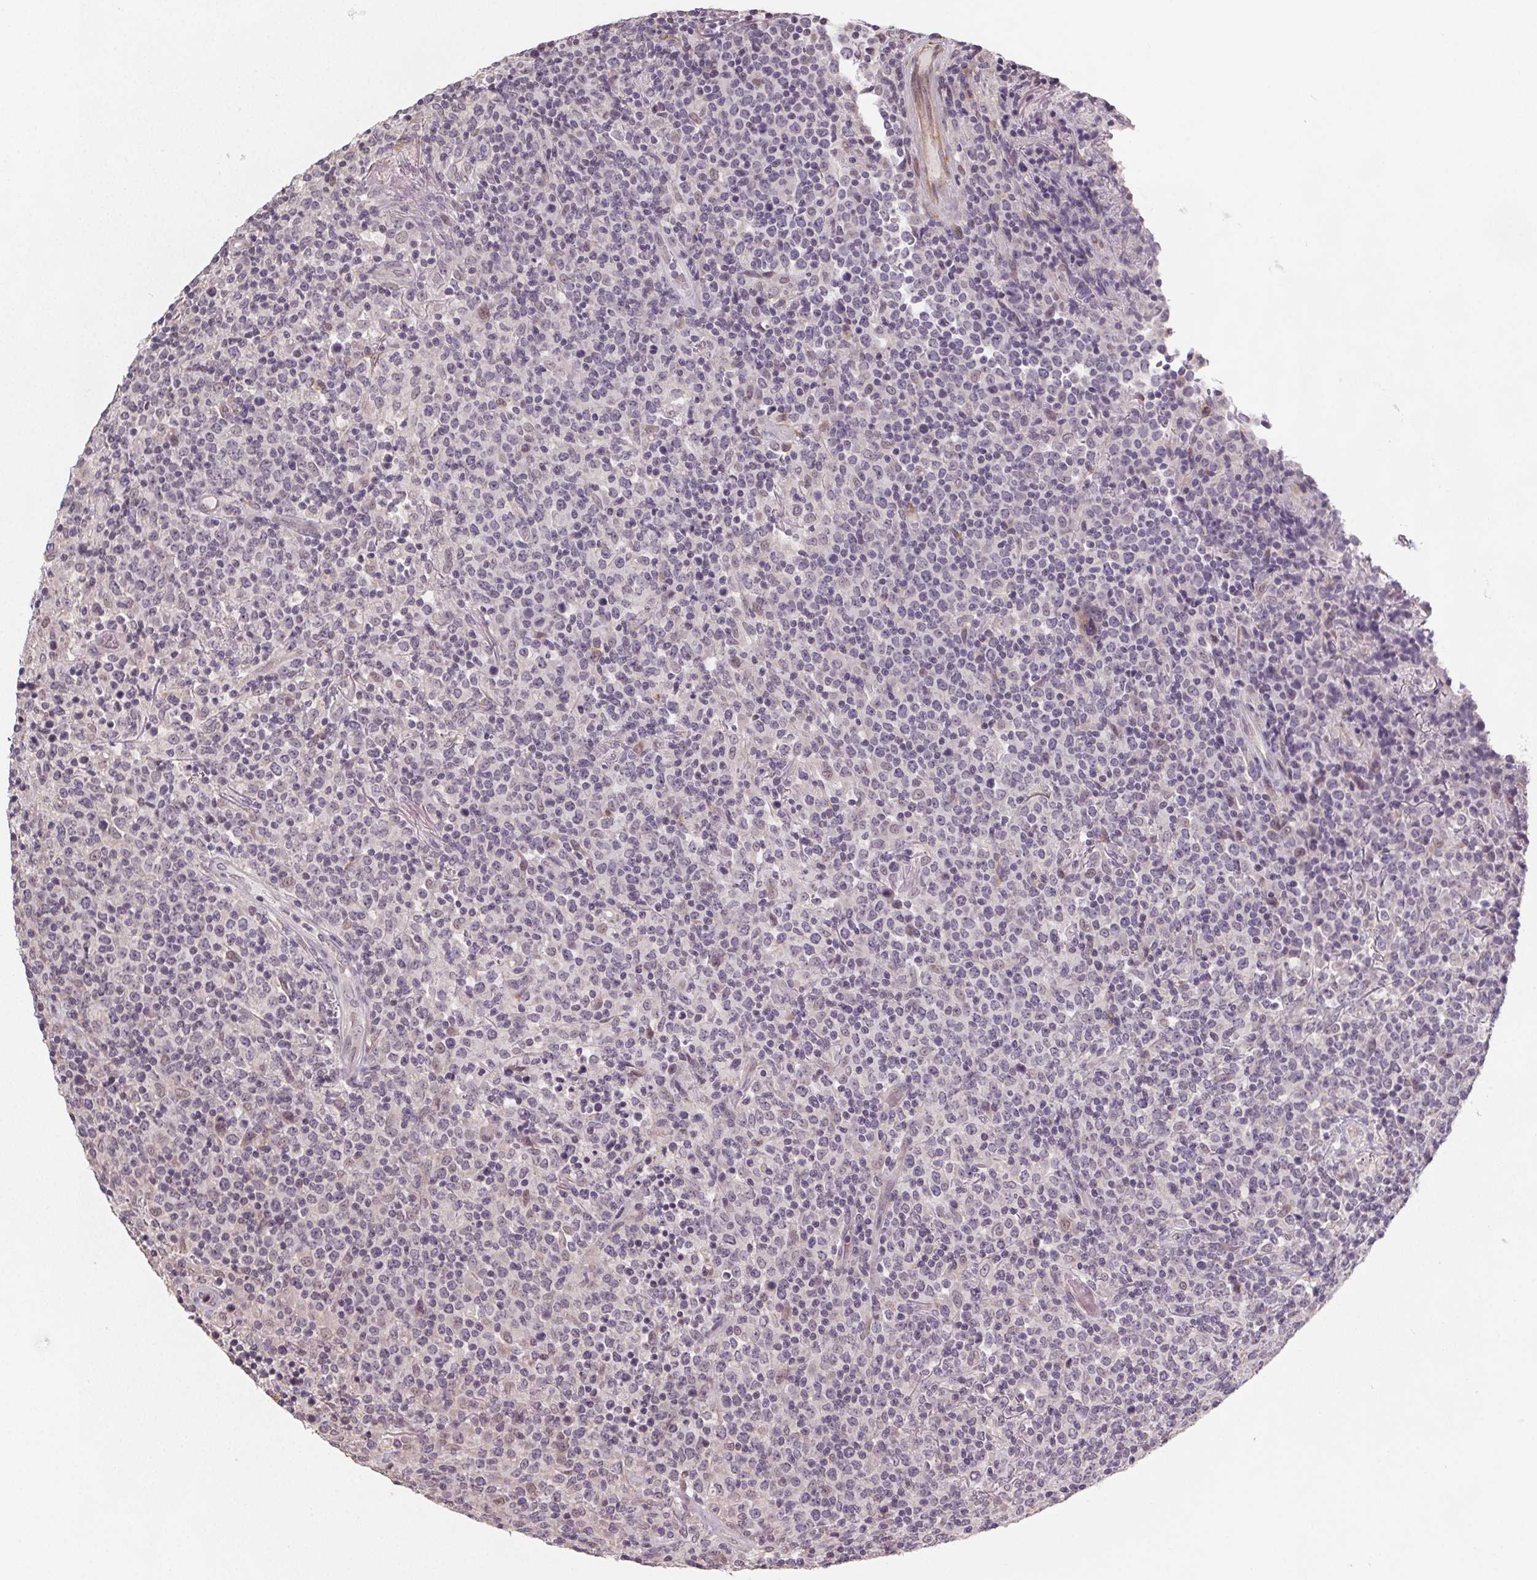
{"staining": {"intensity": "negative", "quantity": "none", "location": "none"}, "tissue": "lymphoma", "cell_type": "Tumor cells", "image_type": "cancer", "snomed": [{"axis": "morphology", "description": "Malignant lymphoma, non-Hodgkin's type, High grade"}, {"axis": "topography", "description": "Lung"}], "caption": "This is a micrograph of immunohistochemistry staining of lymphoma, which shows no expression in tumor cells.", "gene": "SLC26A2", "patient": {"sex": "male", "age": 79}}